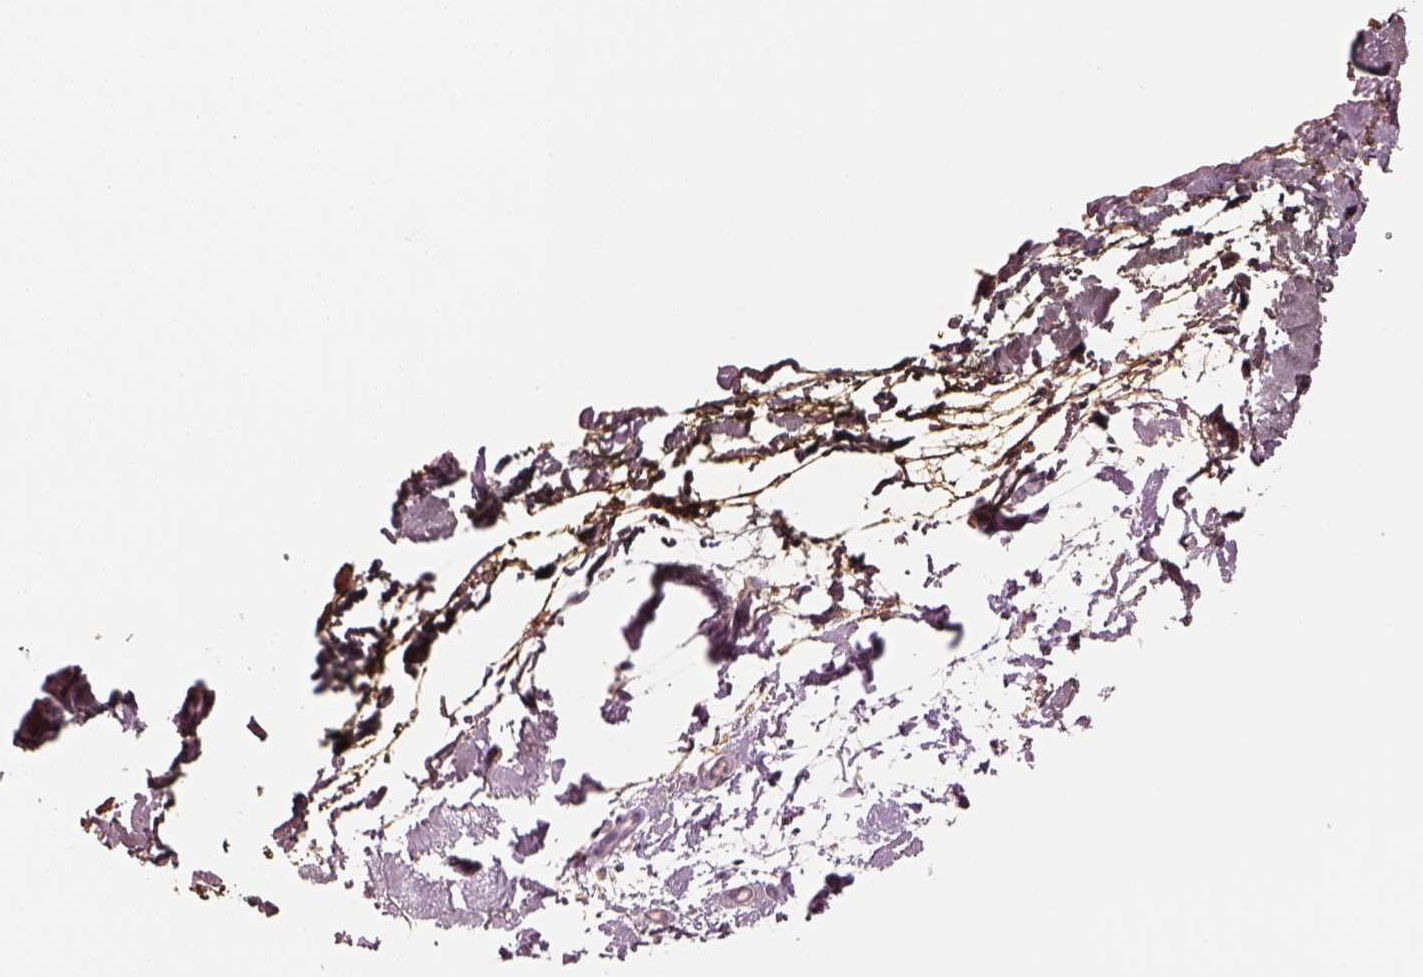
{"staining": {"intensity": "negative", "quantity": "none", "location": "none"}, "tissue": "skin", "cell_type": "Fibroblasts", "image_type": "normal", "snomed": [{"axis": "morphology", "description": "Normal tissue, NOS"}, {"axis": "topography", "description": "Skin"}], "caption": "Immunohistochemical staining of unremarkable human skin displays no significant positivity in fibroblasts. The staining was performed using DAB to visualize the protein expression in brown, while the nuclei were stained in blue with hematoxylin (Magnification: 20x).", "gene": "TRIM69", "patient": {"sex": "female", "age": 34}}